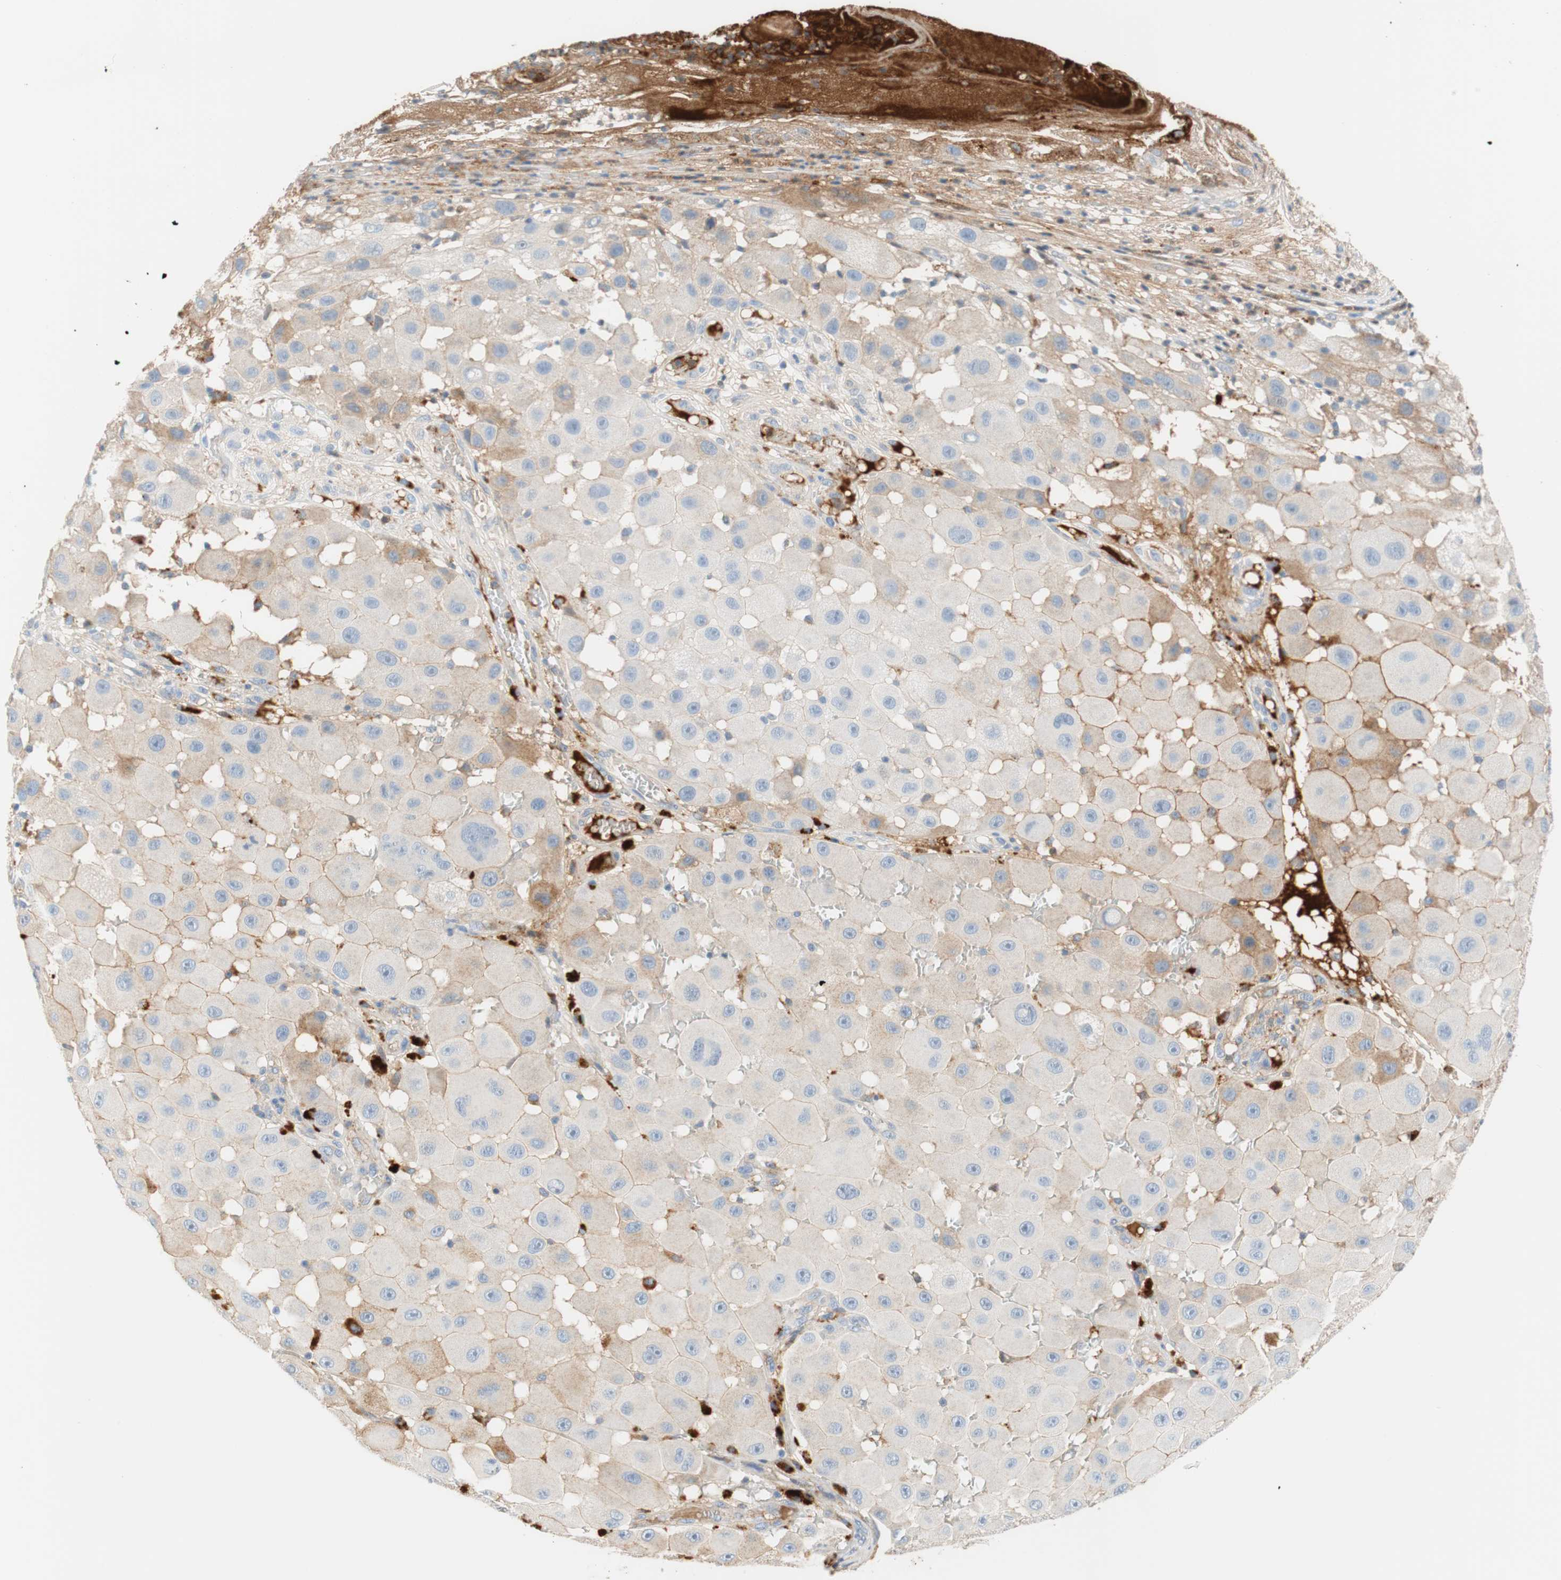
{"staining": {"intensity": "negative", "quantity": "none", "location": "none"}, "tissue": "melanoma", "cell_type": "Tumor cells", "image_type": "cancer", "snomed": [{"axis": "morphology", "description": "Malignant melanoma, NOS"}, {"axis": "topography", "description": "Skin"}], "caption": "There is no significant positivity in tumor cells of melanoma.", "gene": "RBP4", "patient": {"sex": "female", "age": 81}}